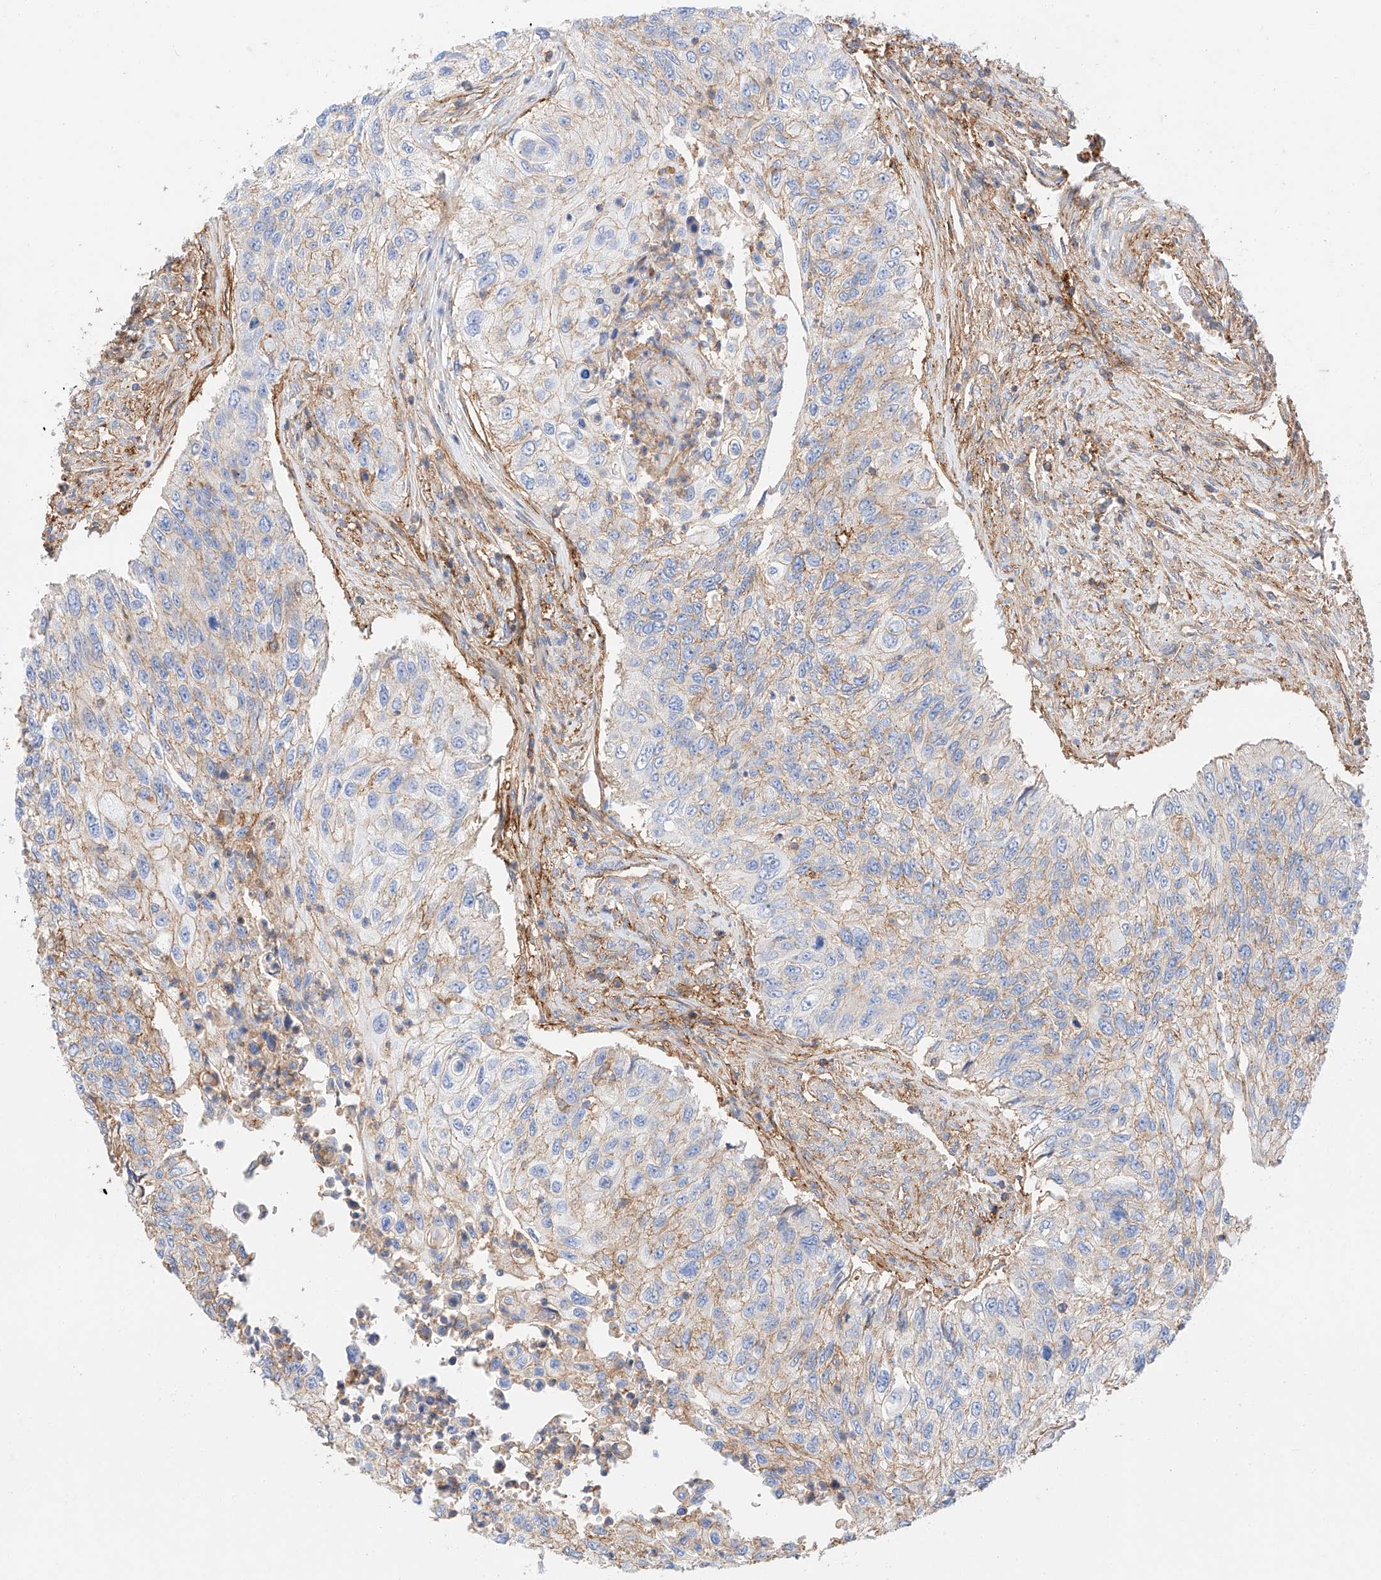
{"staining": {"intensity": "weak", "quantity": "25%-75%", "location": "cytoplasmic/membranous"}, "tissue": "urothelial cancer", "cell_type": "Tumor cells", "image_type": "cancer", "snomed": [{"axis": "morphology", "description": "Urothelial carcinoma, High grade"}, {"axis": "topography", "description": "Urinary bladder"}], "caption": "Tumor cells demonstrate weak cytoplasmic/membranous positivity in approximately 25%-75% of cells in urothelial cancer.", "gene": "HAUS4", "patient": {"sex": "female", "age": 60}}